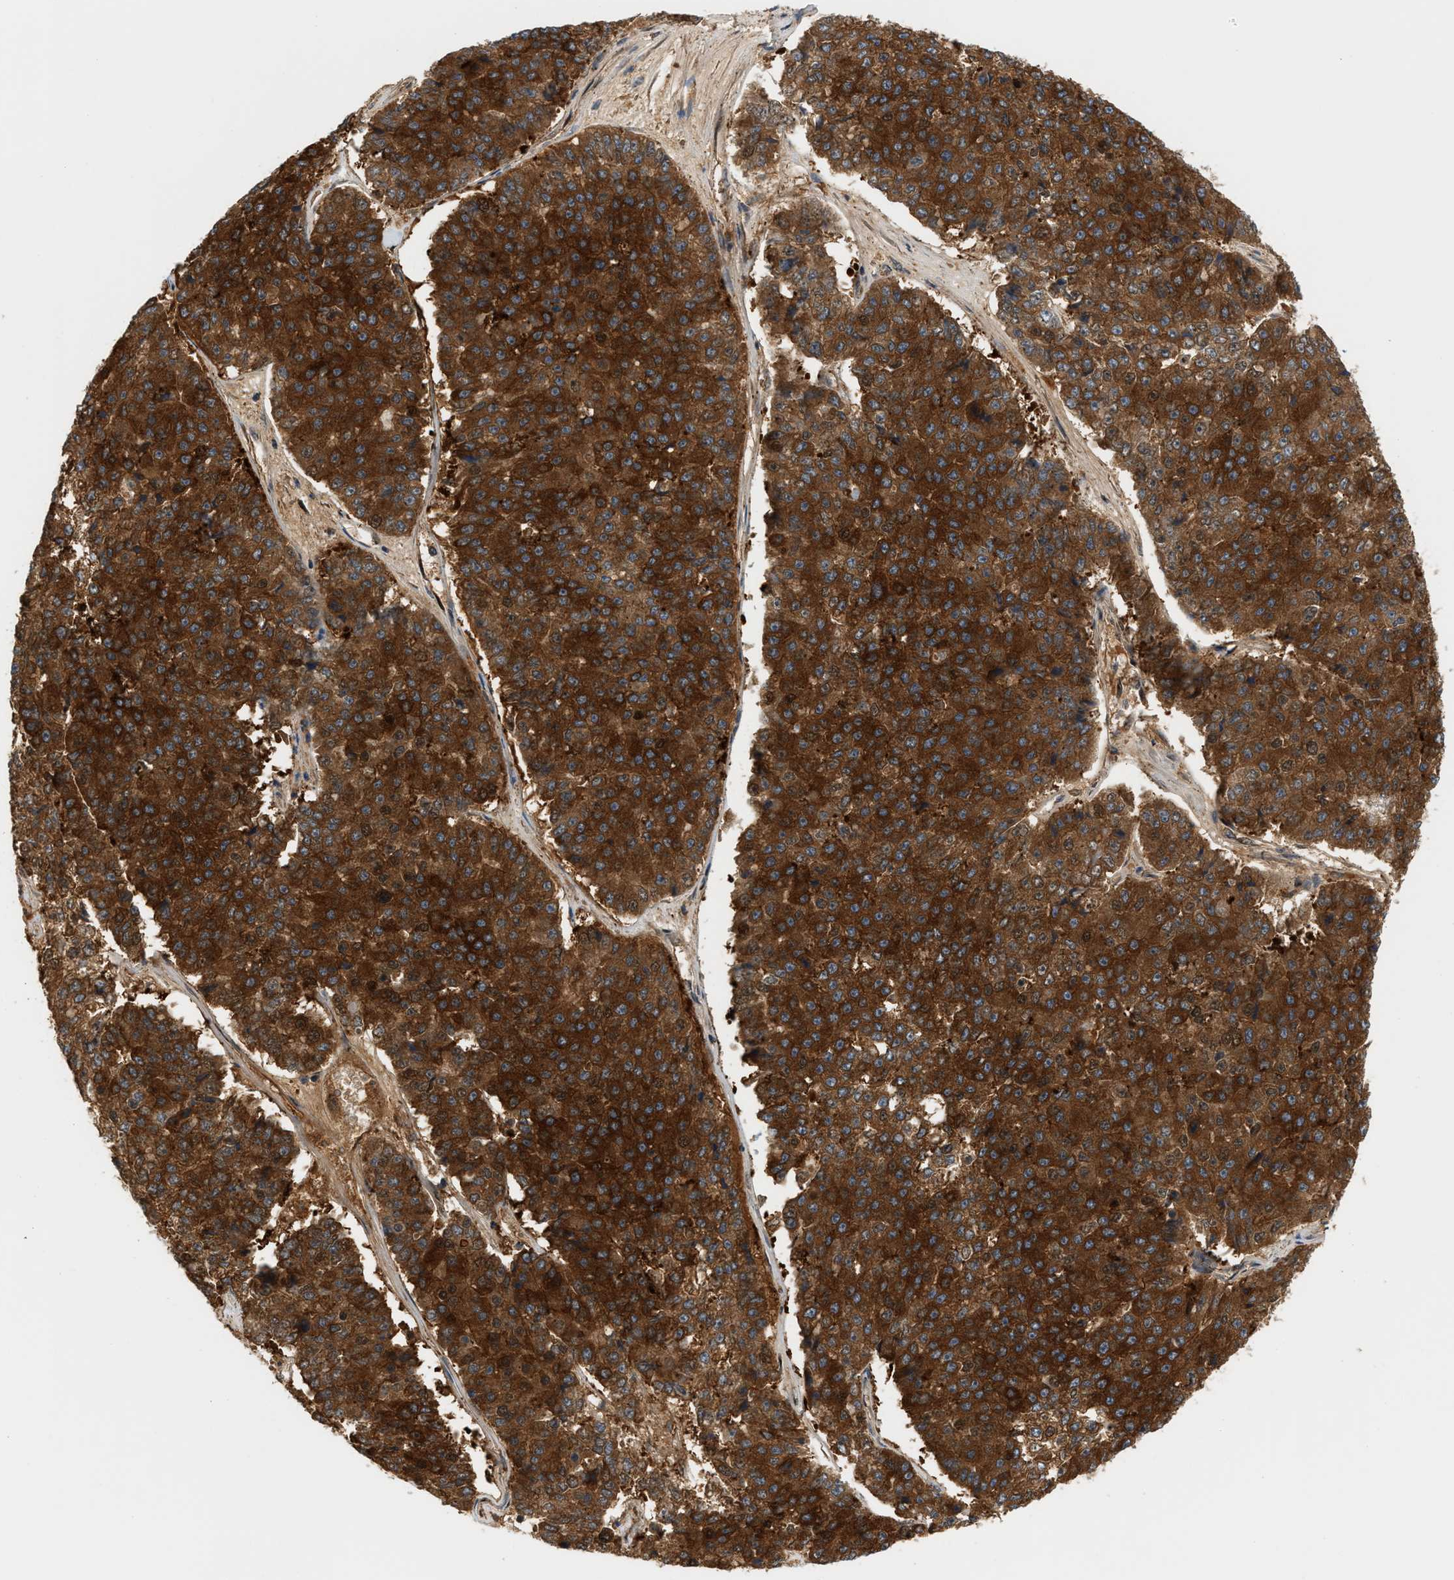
{"staining": {"intensity": "strong", "quantity": ">75%", "location": "cytoplasmic/membranous"}, "tissue": "pancreatic cancer", "cell_type": "Tumor cells", "image_type": "cancer", "snomed": [{"axis": "morphology", "description": "Adenocarcinoma, NOS"}, {"axis": "topography", "description": "Pancreas"}], "caption": "A high-resolution histopathology image shows immunohistochemistry (IHC) staining of pancreatic cancer, which displays strong cytoplasmic/membranous expression in about >75% of tumor cells. Using DAB (3,3'-diaminobenzidine) (brown) and hematoxylin (blue) stains, captured at high magnification using brightfield microscopy.", "gene": "MAP2K5", "patient": {"sex": "male", "age": 50}}